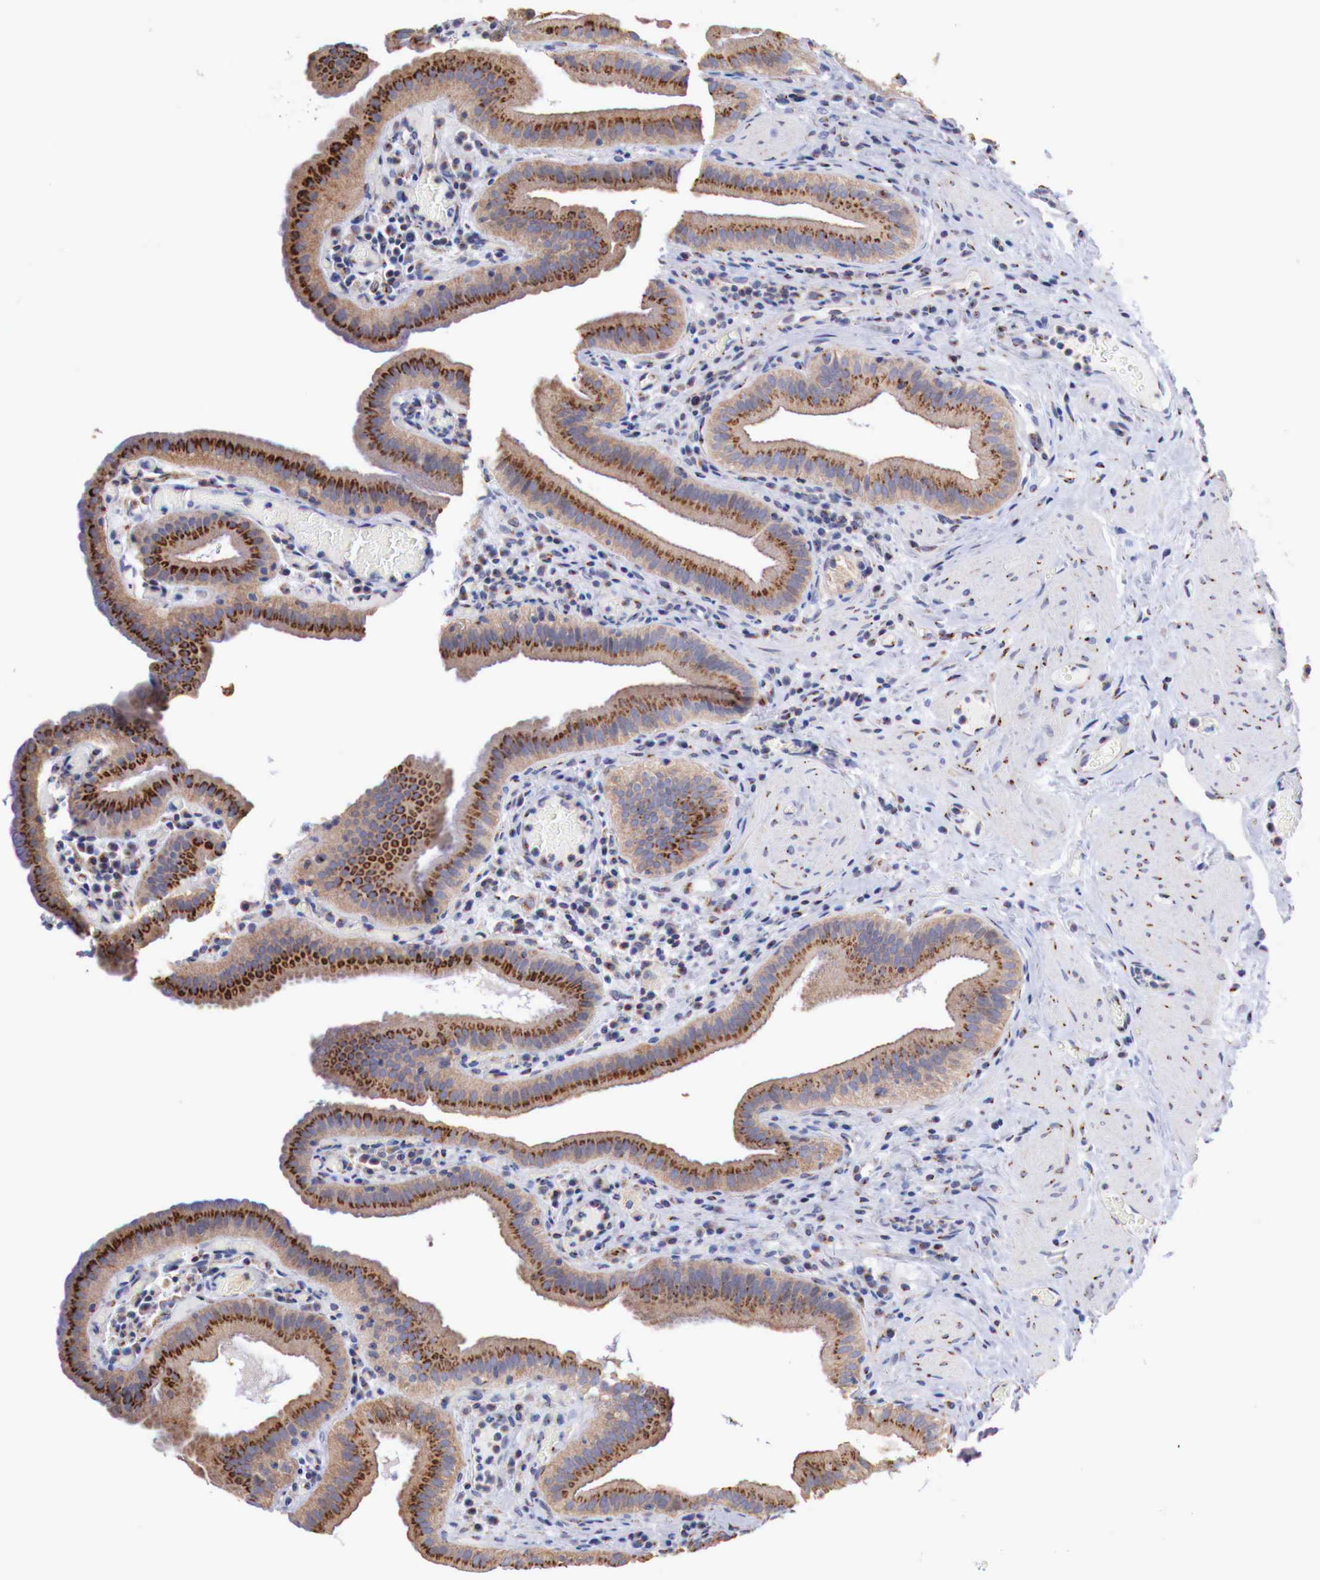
{"staining": {"intensity": "moderate", "quantity": ">75%", "location": "cytoplasmic/membranous"}, "tissue": "gallbladder", "cell_type": "Glandular cells", "image_type": "normal", "snomed": [{"axis": "morphology", "description": "Normal tissue, NOS"}, {"axis": "topography", "description": "Gallbladder"}], "caption": "Immunohistochemistry (IHC) (DAB (3,3'-diaminobenzidine)) staining of unremarkable gallbladder shows moderate cytoplasmic/membranous protein expression in about >75% of glandular cells.", "gene": "SYAP1", "patient": {"sex": "female", "age": 76}}